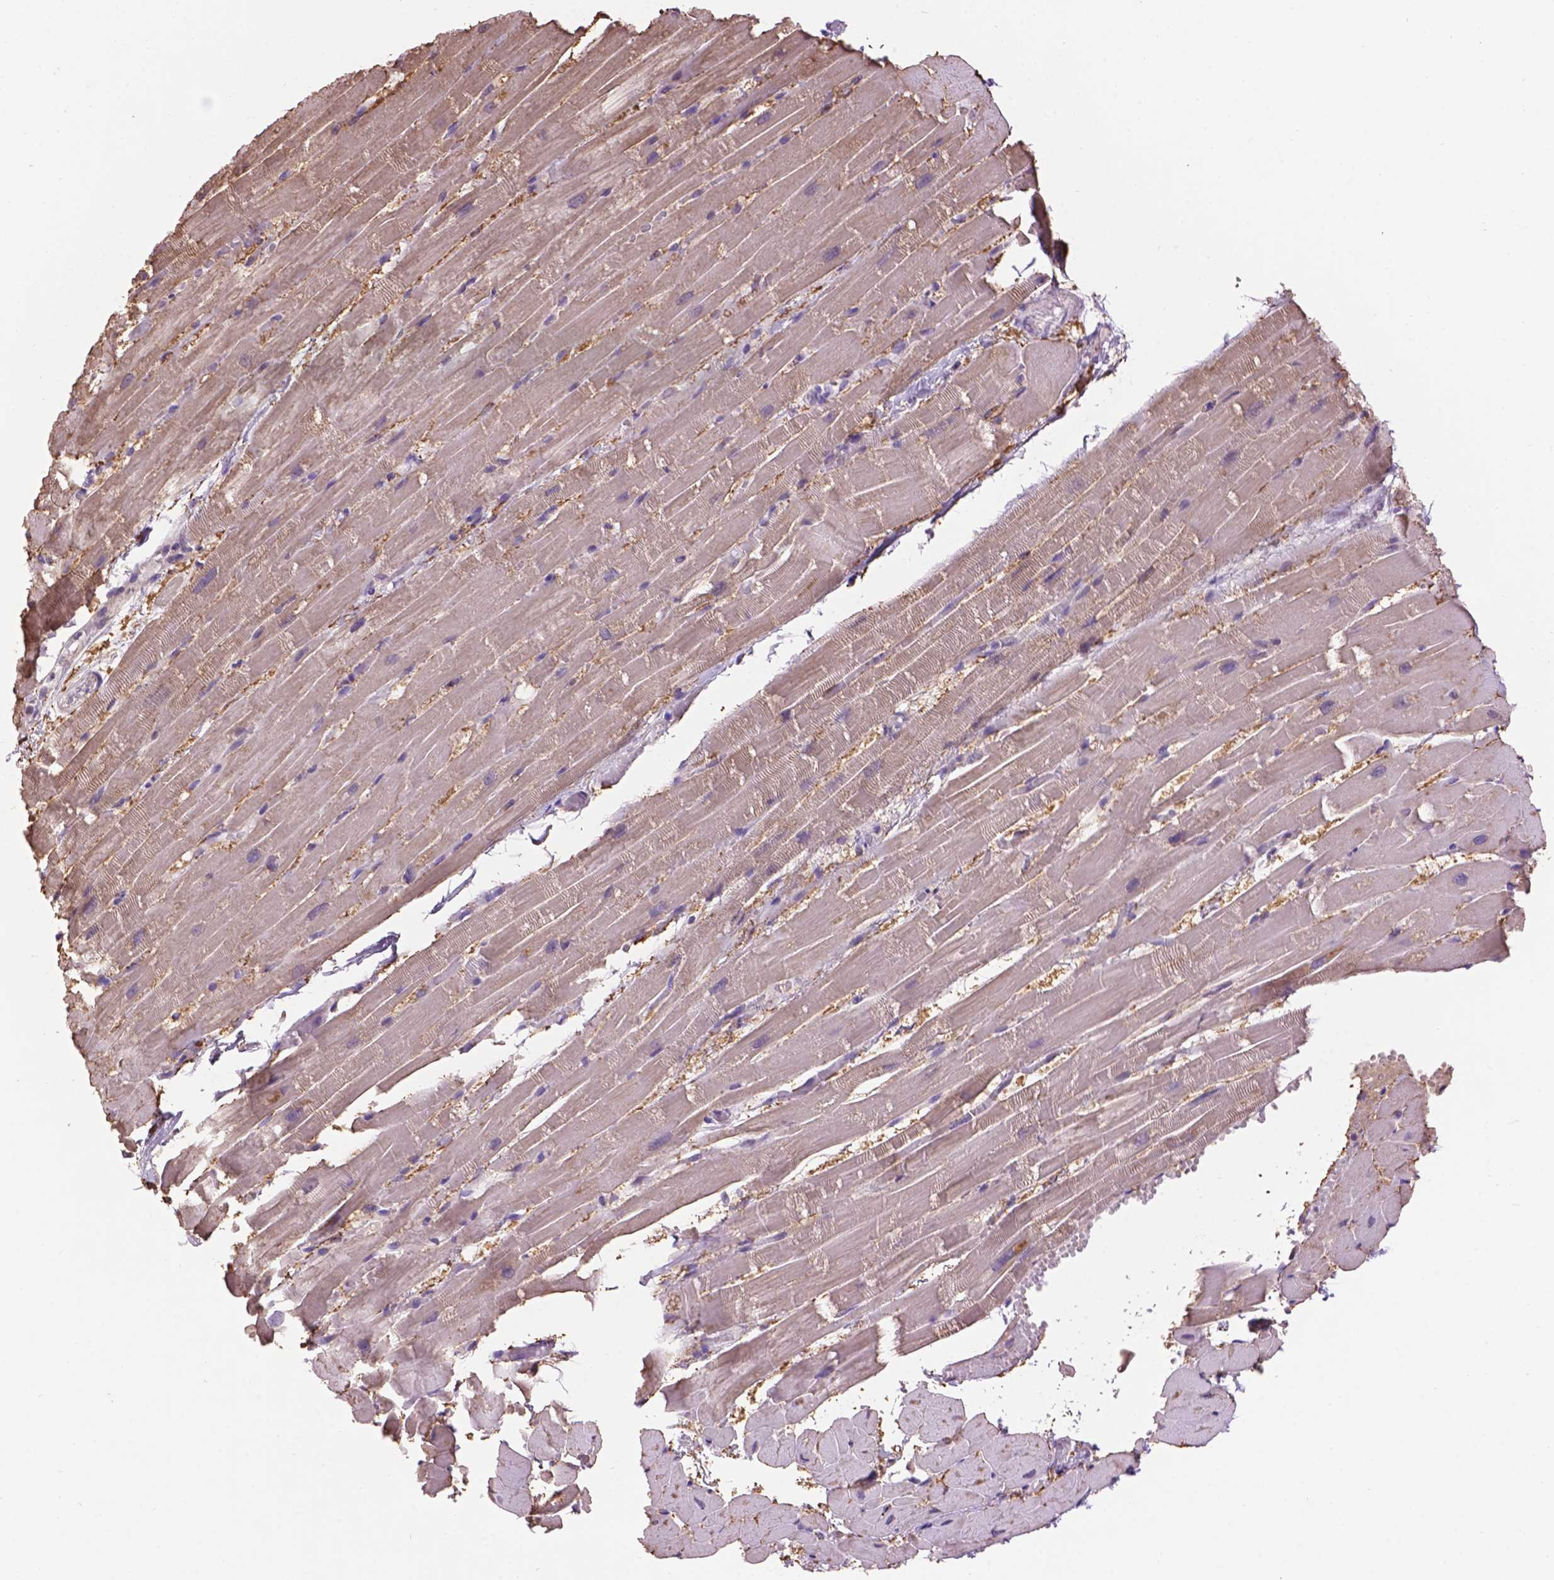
{"staining": {"intensity": "weak", "quantity": ">75%", "location": "cytoplasmic/membranous"}, "tissue": "heart muscle", "cell_type": "Cardiomyocytes", "image_type": "normal", "snomed": [{"axis": "morphology", "description": "Normal tissue, NOS"}, {"axis": "topography", "description": "Heart"}], "caption": "An image of human heart muscle stained for a protein shows weak cytoplasmic/membranous brown staining in cardiomyocytes.", "gene": "CRYBA4", "patient": {"sex": "male", "age": 37}}